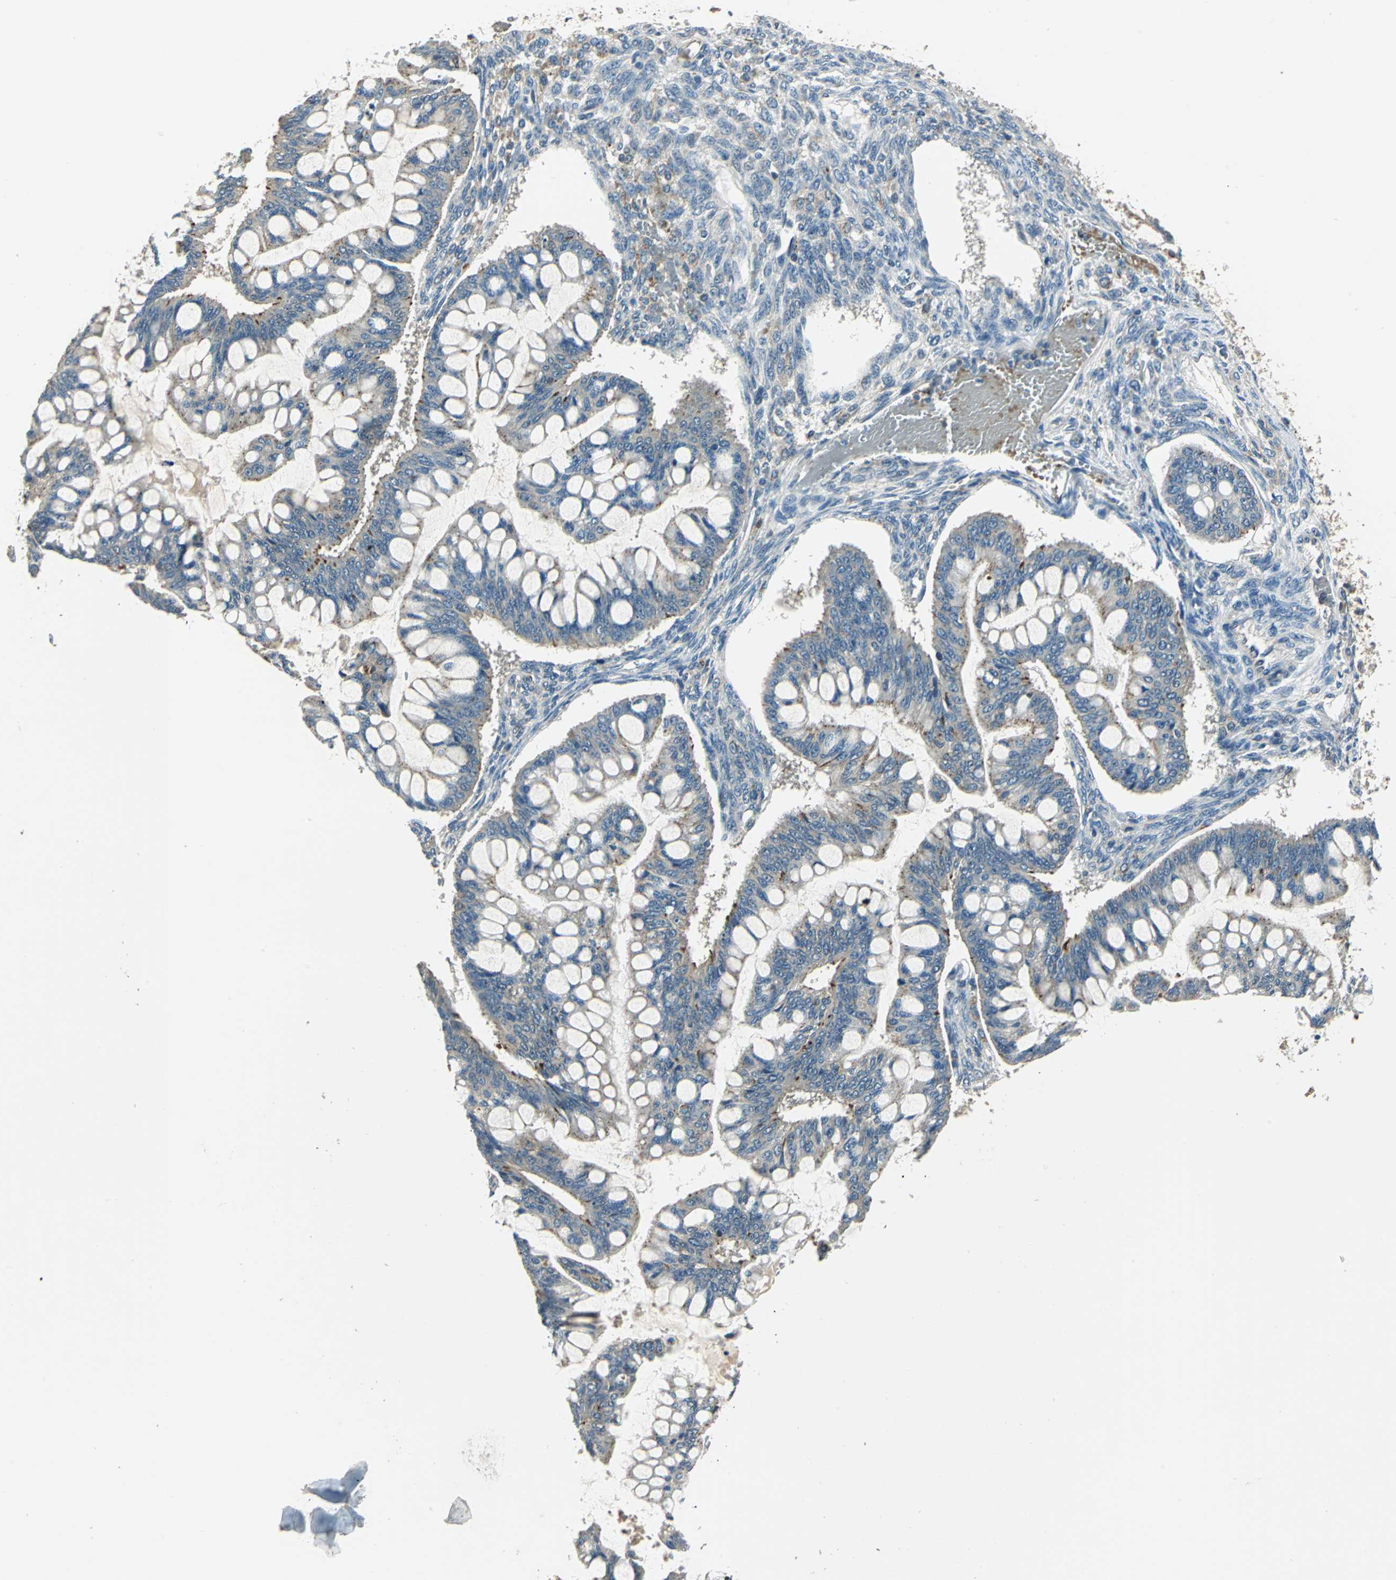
{"staining": {"intensity": "weak", "quantity": "<25%", "location": "cytoplasmic/membranous"}, "tissue": "ovarian cancer", "cell_type": "Tumor cells", "image_type": "cancer", "snomed": [{"axis": "morphology", "description": "Cystadenocarcinoma, mucinous, NOS"}, {"axis": "topography", "description": "Ovary"}], "caption": "Tumor cells show no significant expression in ovarian cancer (mucinous cystadenocarcinoma).", "gene": "NIT1", "patient": {"sex": "female", "age": 73}}